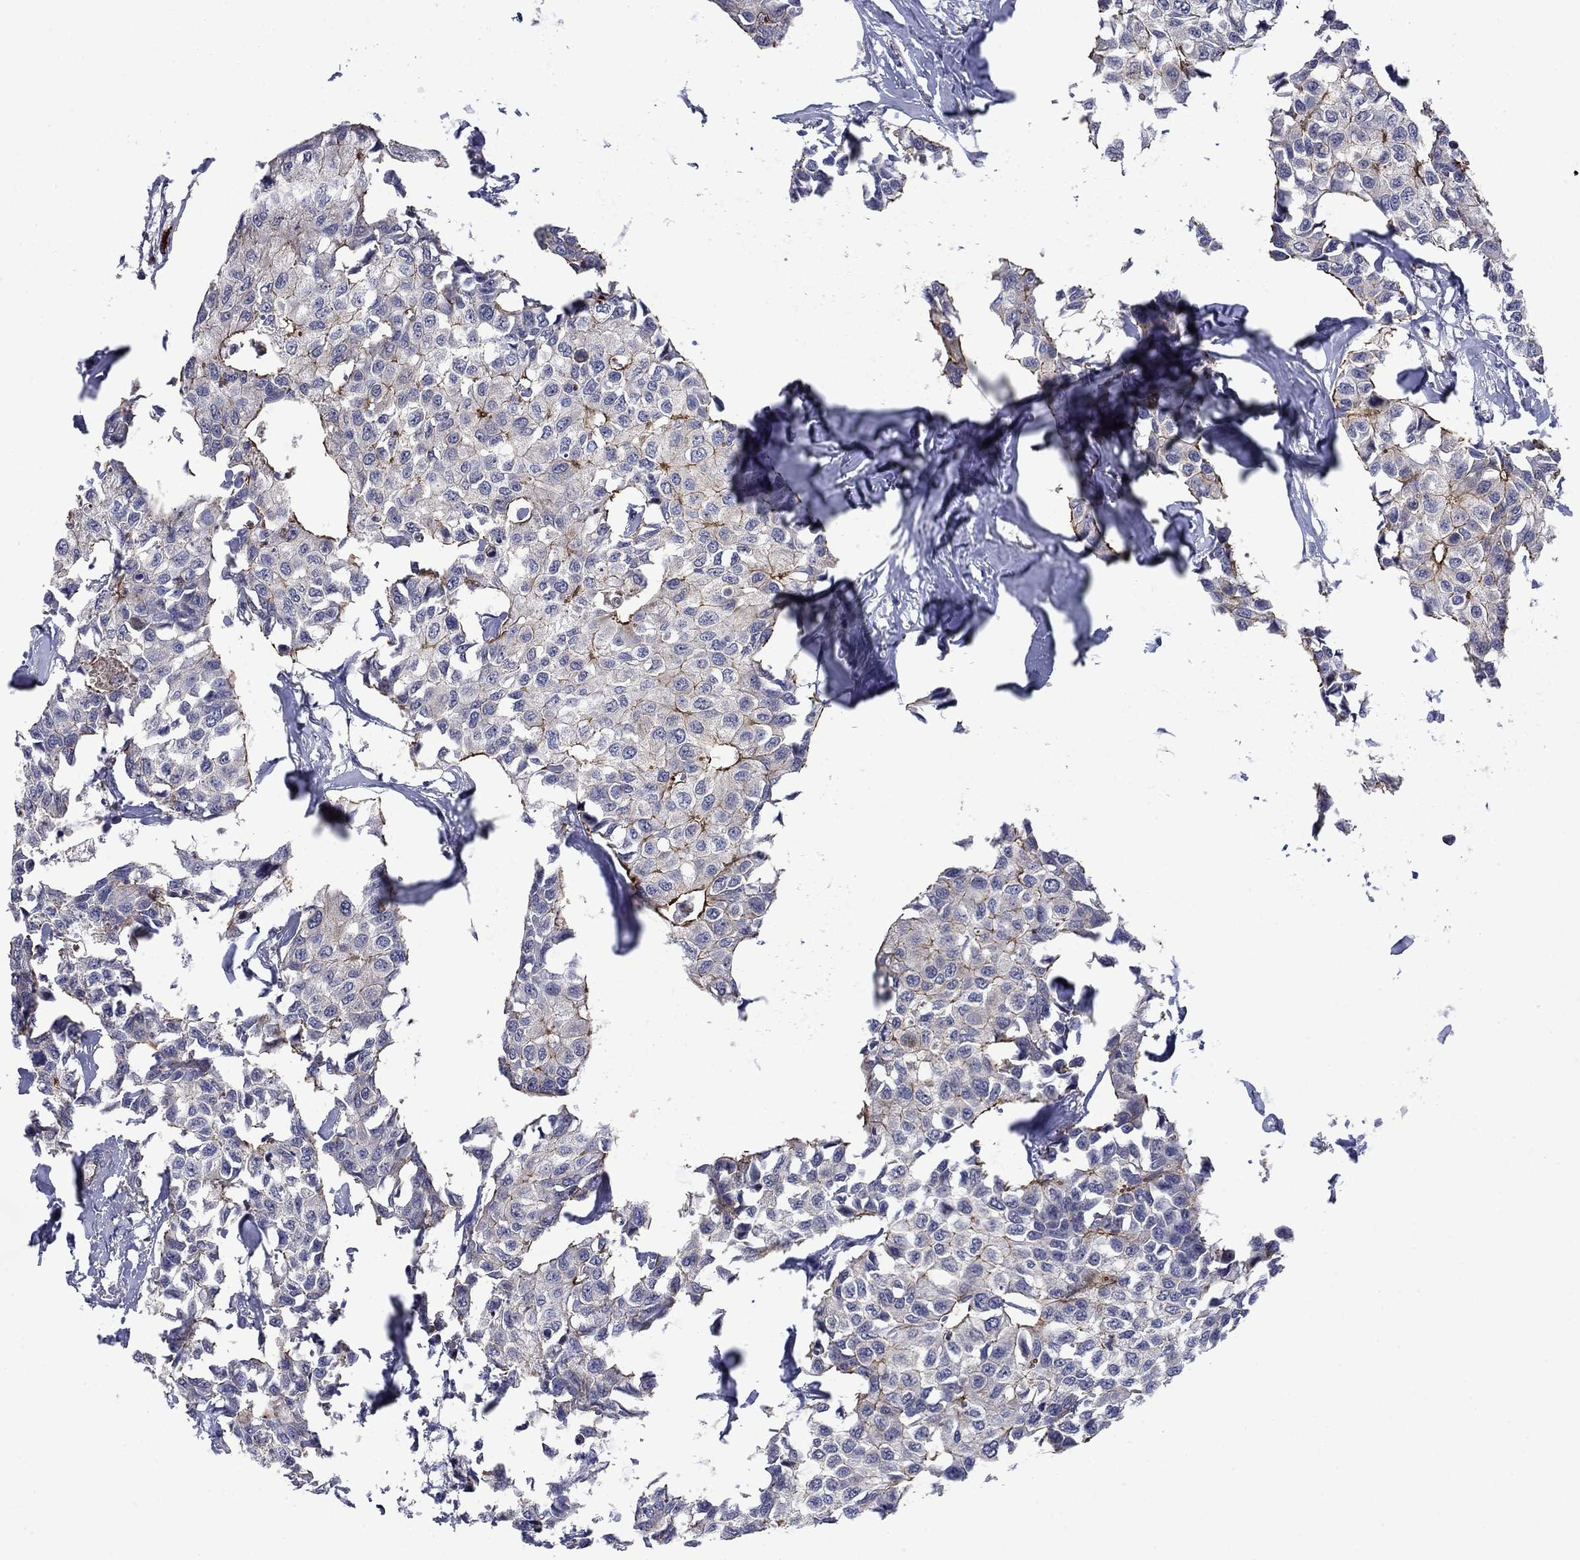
{"staining": {"intensity": "strong", "quantity": "<25%", "location": "cytoplasmic/membranous"}, "tissue": "breast cancer", "cell_type": "Tumor cells", "image_type": "cancer", "snomed": [{"axis": "morphology", "description": "Duct carcinoma"}, {"axis": "topography", "description": "Breast"}], "caption": "Strong cytoplasmic/membranous positivity is appreciated in approximately <25% of tumor cells in breast invasive ductal carcinoma.", "gene": "SLC7A1", "patient": {"sex": "female", "age": 80}}